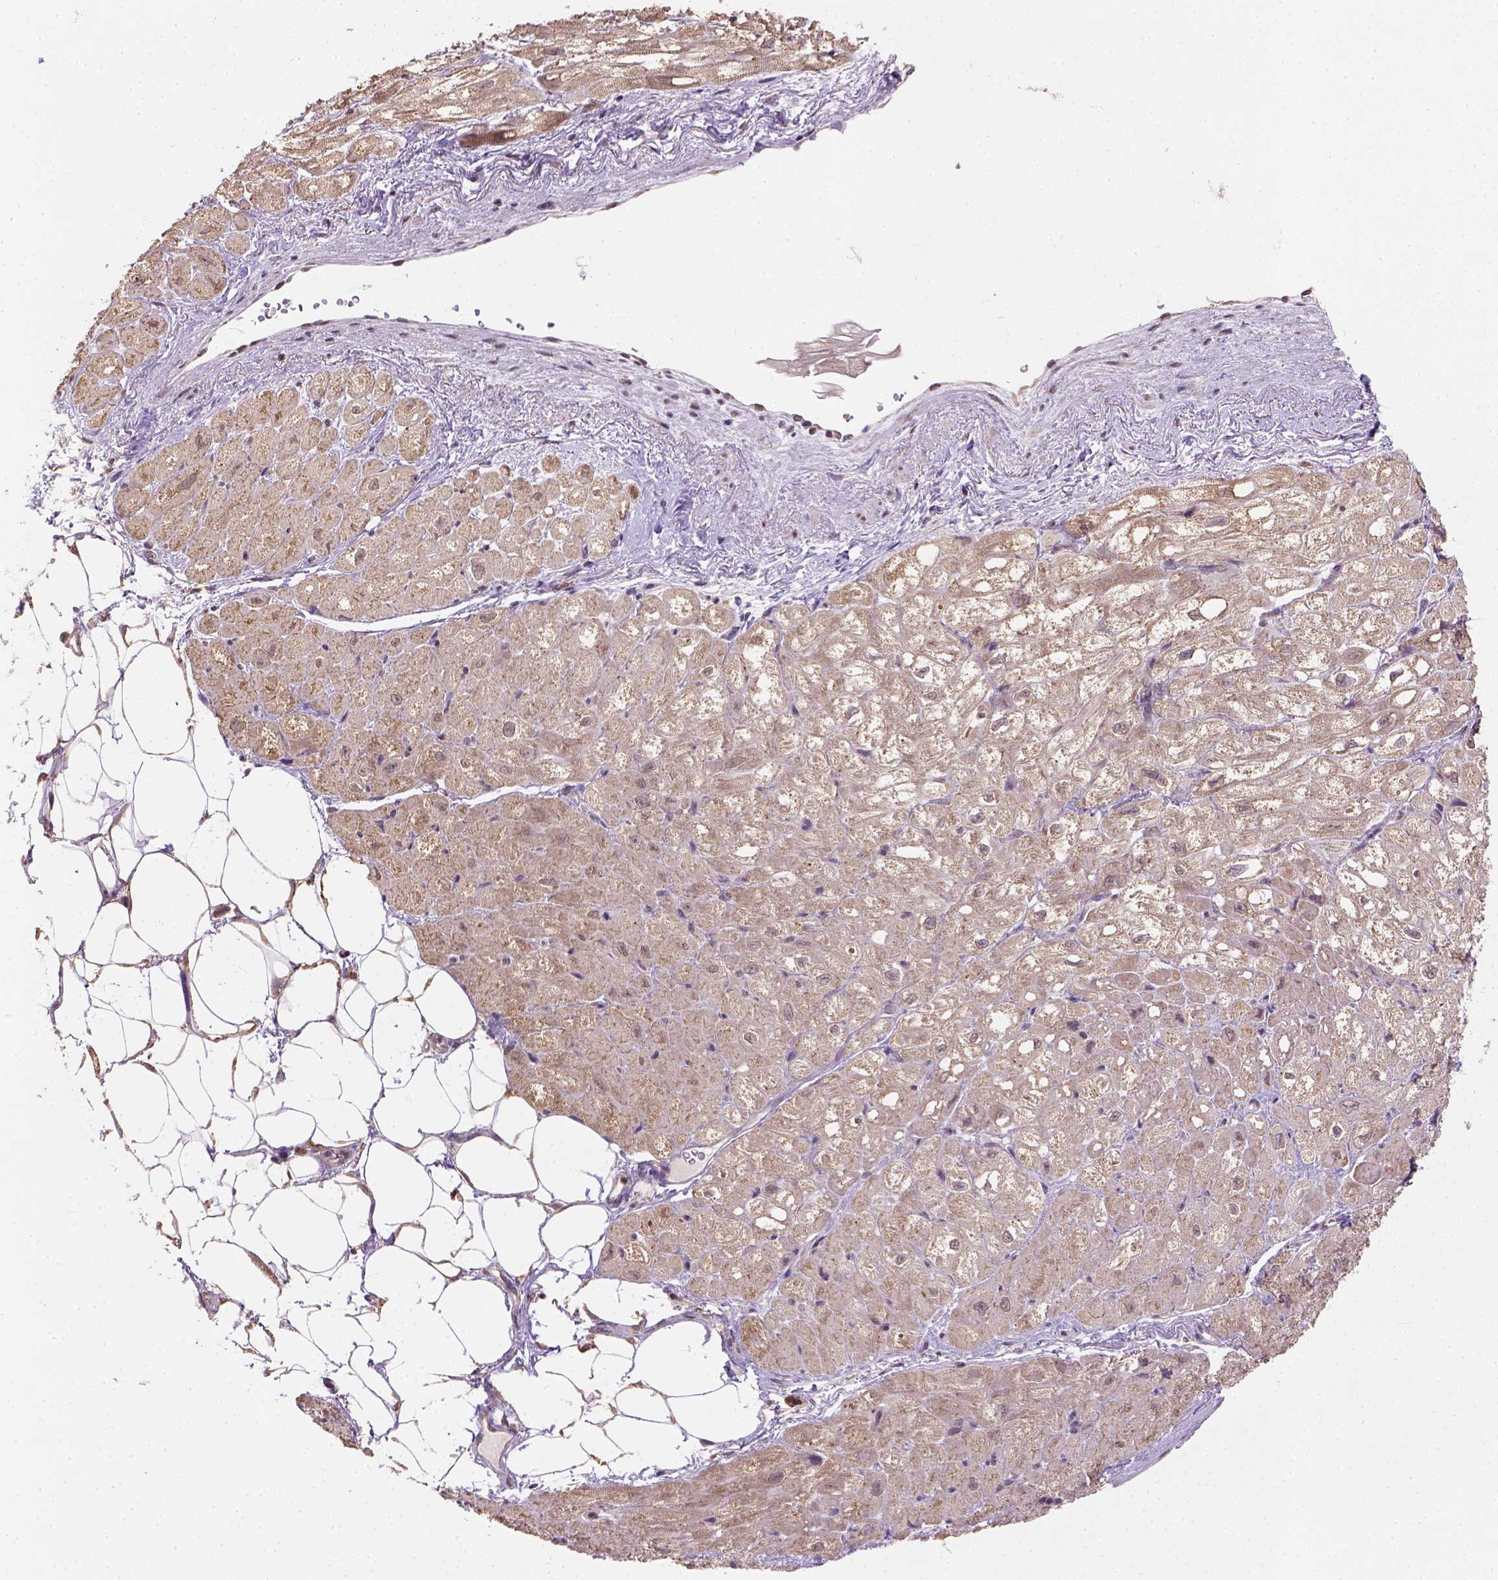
{"staining": {"intensity": "weak", "quantity": ">75%", "location": "cytoplasmic/membranous"}, "tissue": "heart muscle", "cell_type": "Cardiomyocytes", "image_type": "normal", "snomed": [{"axis": "morphology", "description": "Normal tissue, NOS"}, {"axis": "topography", "description": "Heart"}], "caption": "This photomicrograph displays immunohistochemistry (IHC) staining of unremarkable human heart muscle, with low weak cytoplasmic/membranous positivity in approximately >75% of cardiomyocytes.", "gene": "NUDT10", "patient": {"sex": "female", "age": 69}}